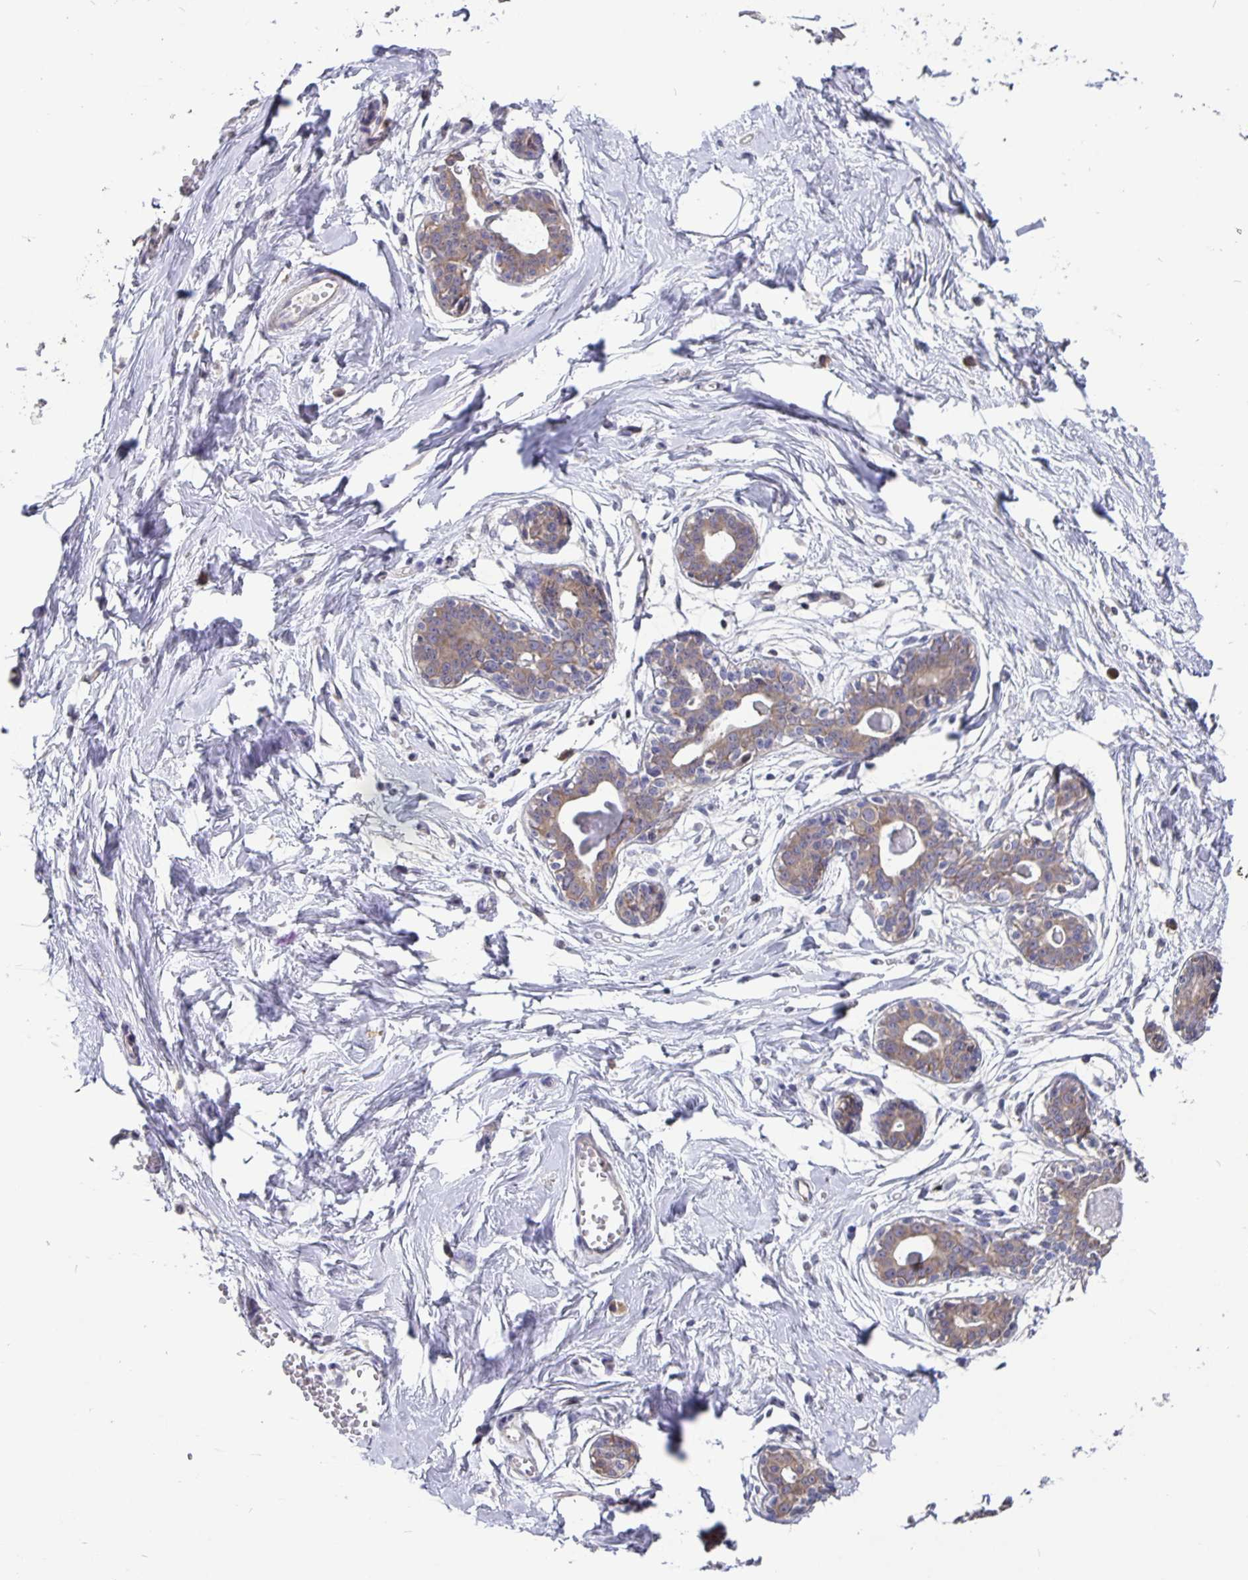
{"staining": {"intensity": "negative", "quantity": "none", "location": "none"}, "tissue": "breast", "cell_type": "Adipocytes", "image_type": "normal", "snomed": [{"axis": "morphology", "description": "Normal tissue, NOS"}, {"axis": "topography", "description": "Breast"}], "caption": "DAB (3,3'-diaminobenzidine) immunohistochemical staining of unremarkable breast demonstrates no significant staining in adipocytes. Brightfield microscopy of immunohistochemistry stained with DAB (3,3'-diaminobenzidine) (brown) and hematoxylin (blue), captured at high magnification.", "gene": "FEM1C", "patient": {"sex": "female", "age": 45}}